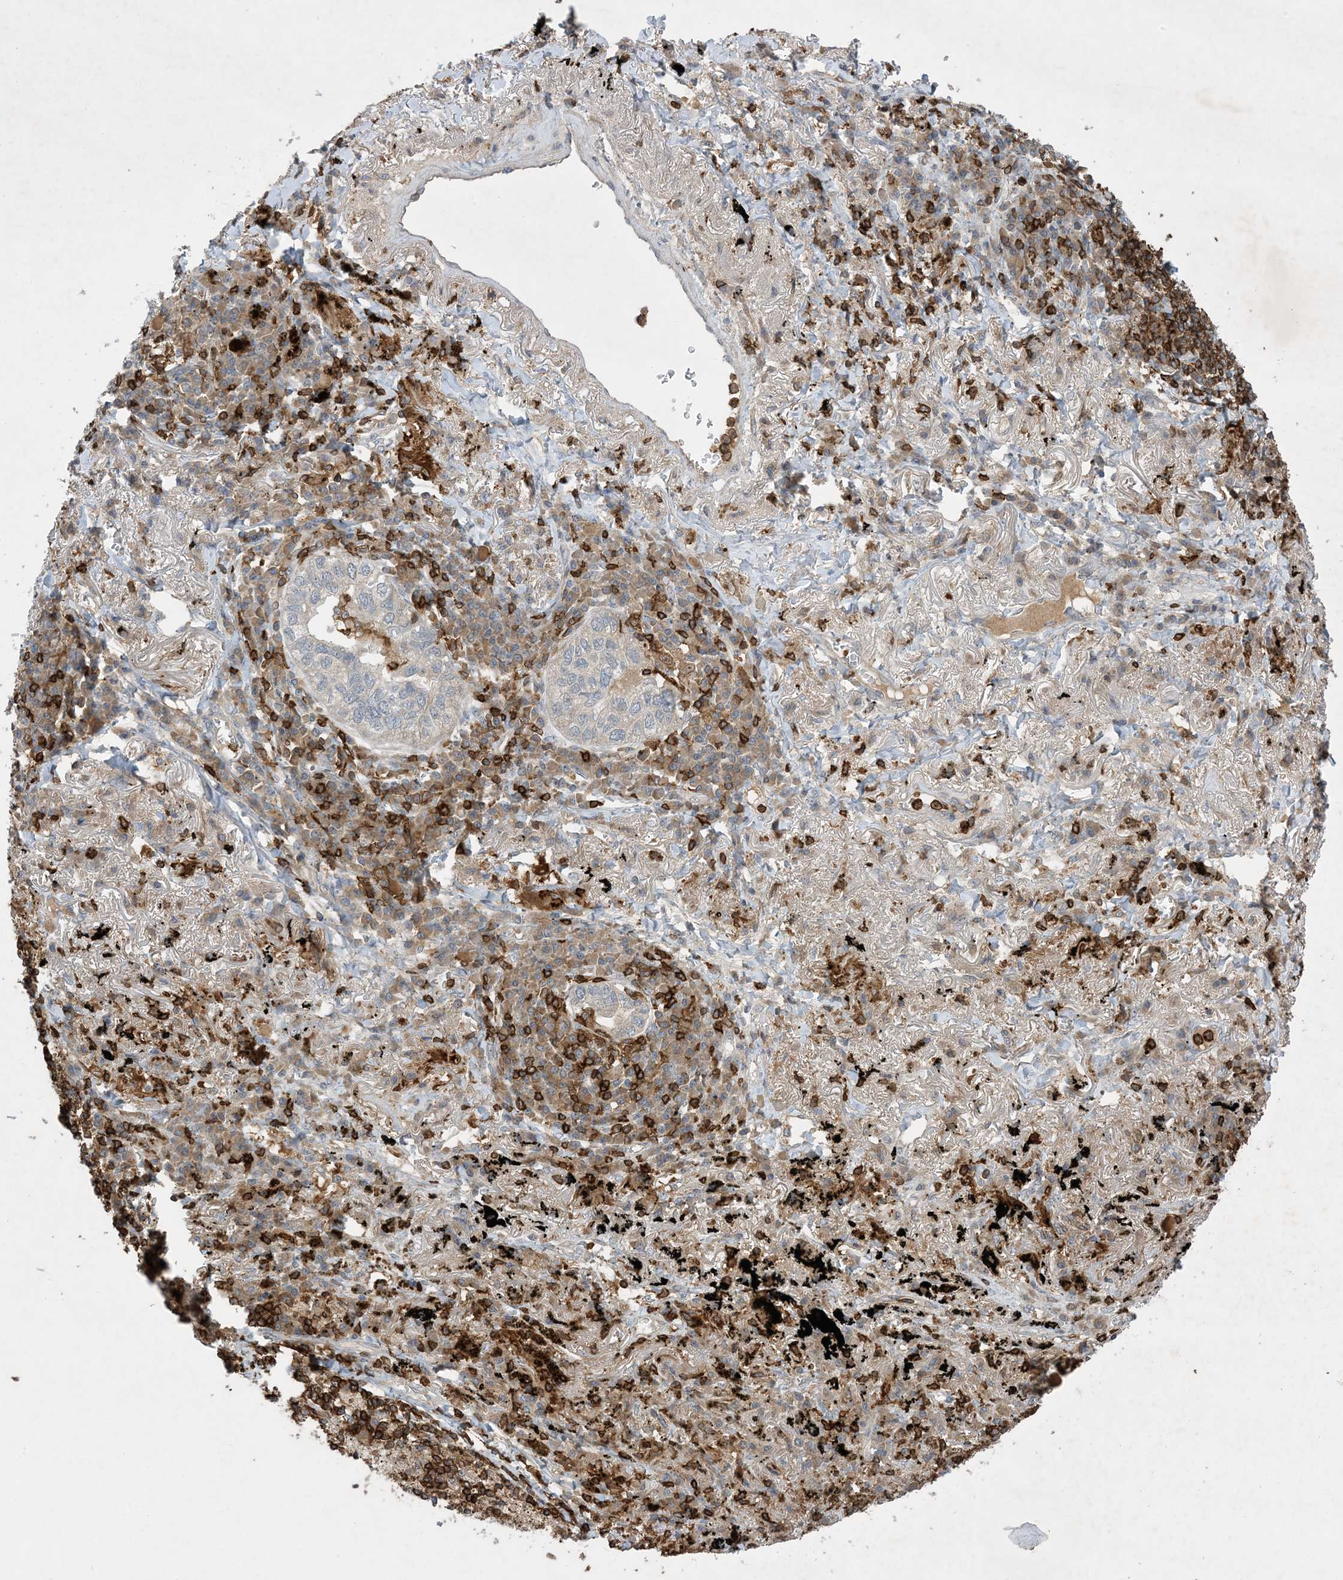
{"staining": {"intensity": "negative", "quantity": "none", "location": "none"}, "tissue": "lung cancer", "cell_type": "Tumor cells", "image_type": "cancer", "snomed": [{"axis": "morphology", "description": "Adenocarcinoma, NOS"}, {"axis": "topography", "description": "Lung"}], "caption": "A histopathology image of lung adenocarcinoma stained for a protein exhibits no brown staining in tumor cells.", "gene": "AK9", "patient": {"sex": "male", "age": 65}}